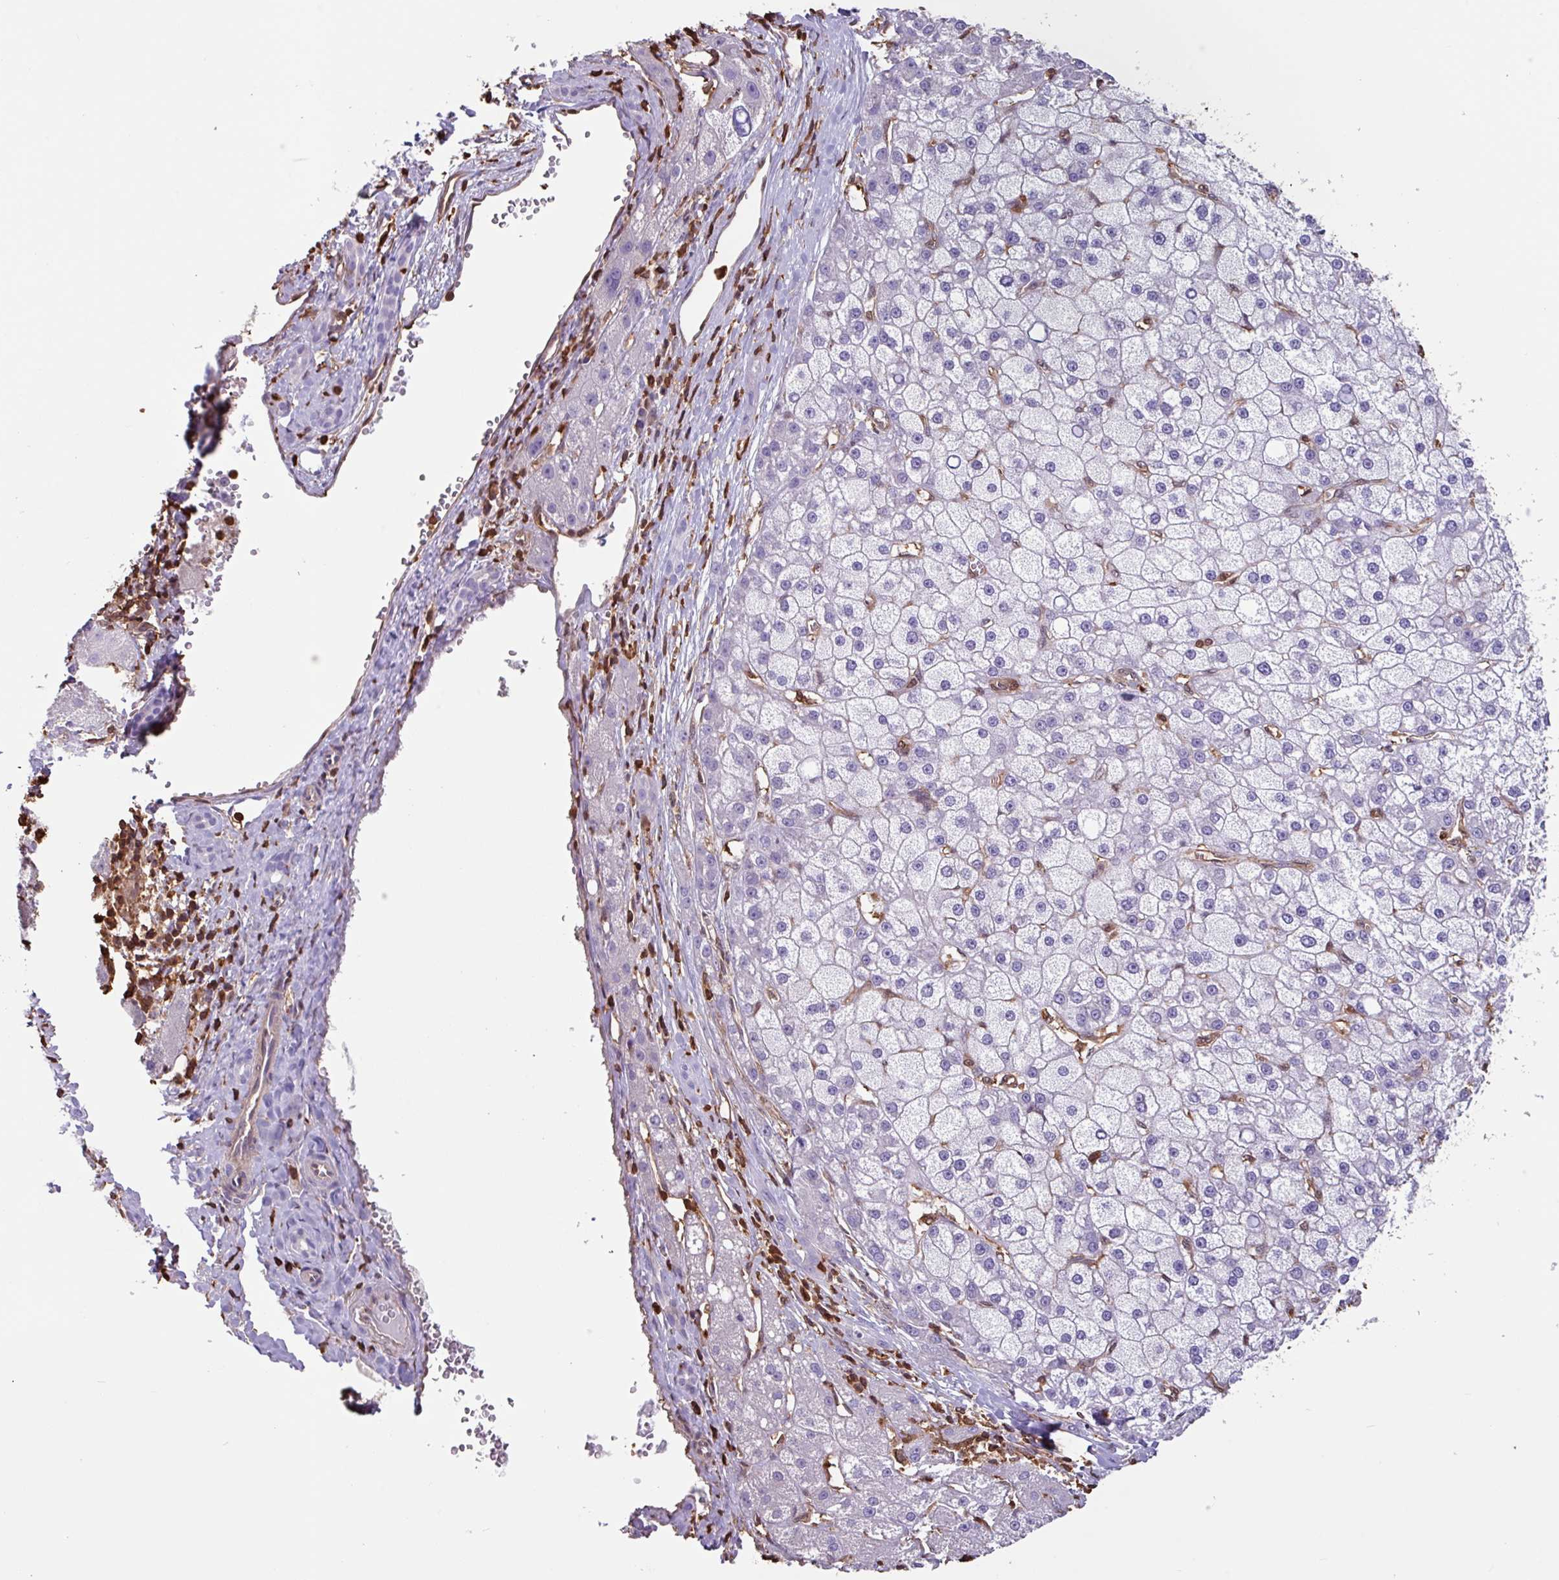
{"staining": {"intensity": "negative", "quantity": "none", "location": "none"}, "tissue": "liver cancer", "cell_type": "Tumor cells", "image_type": "cancer", "snomed": [{"axis": "morphology", "description": "Carcinoma, Hepatocellular, NOS"}, {"axis": "topography", "description": "Liver"}], "caption": "Immunohistochemistry photomicrograph of neoplastic tissue: human liver cancer stained with DAB displays no significant protein expression in tumor cells. (Brightfield microscopy of DAB (3,3'-diaminobenzidine) immunohistochemistry at high magnification).", "gene": "ARHGDIB", "patient": {"sex": "male", "age": 67}}